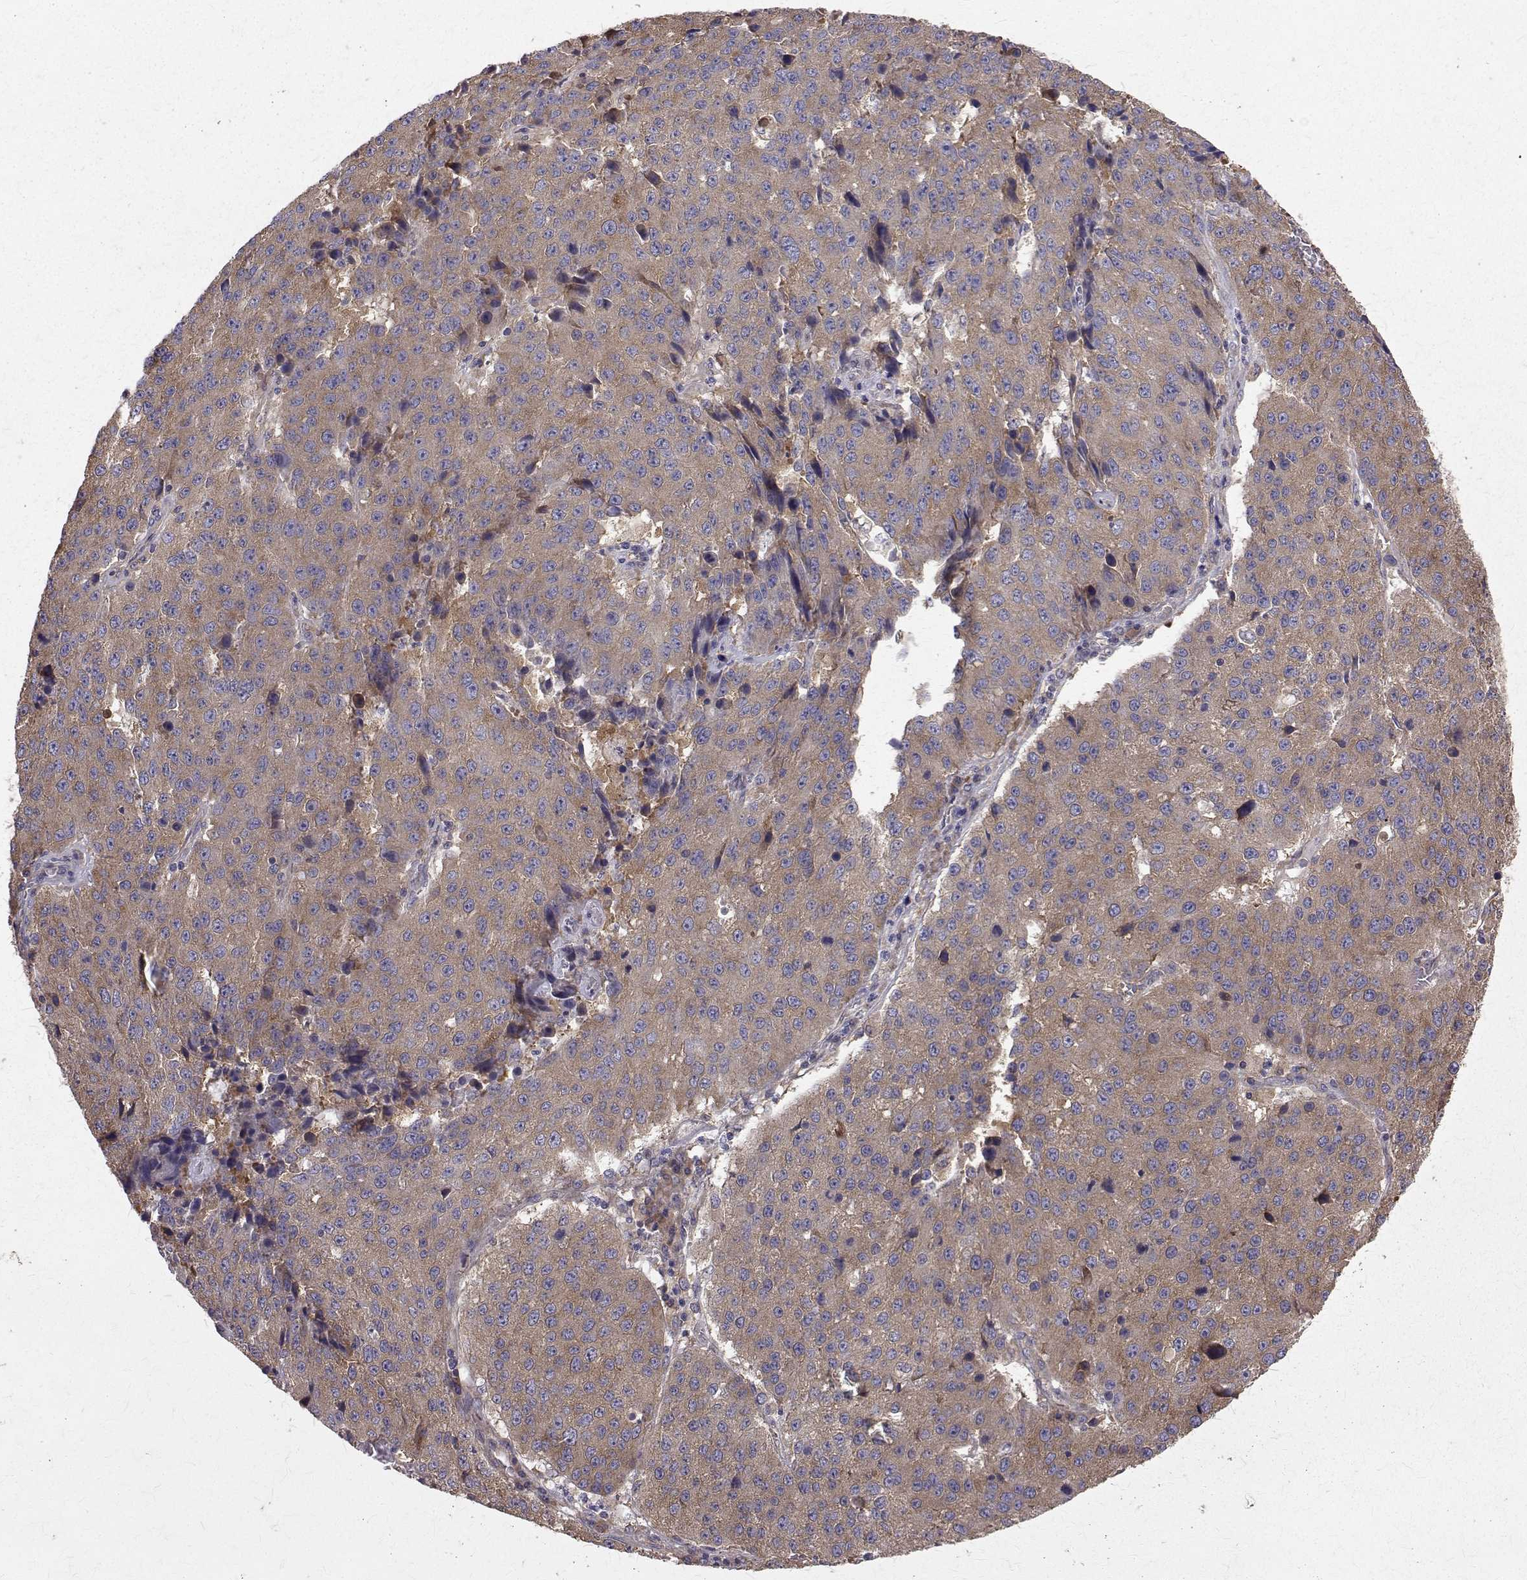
{"staining": {"intensity": "weak", "quantity": ">75%", "location": "cytoplasmic/membranous"}, "tissue": "stomach cancer", "cell_type": "Tumor cells", "image_type": "cancer", "snomed": [{"axis": "morphology", "description": "Adenocarcinoma, NOS"}, {"axis": "topography", "description": "Stomach"}], "caption": "Stomach cancer stained for a protein (brown) reveals weak cytoplasmic/membranous positive expression in about >75% of tumor cells.", "gene": "FARSB", "patient": {"sex": "male", "age": 71}}